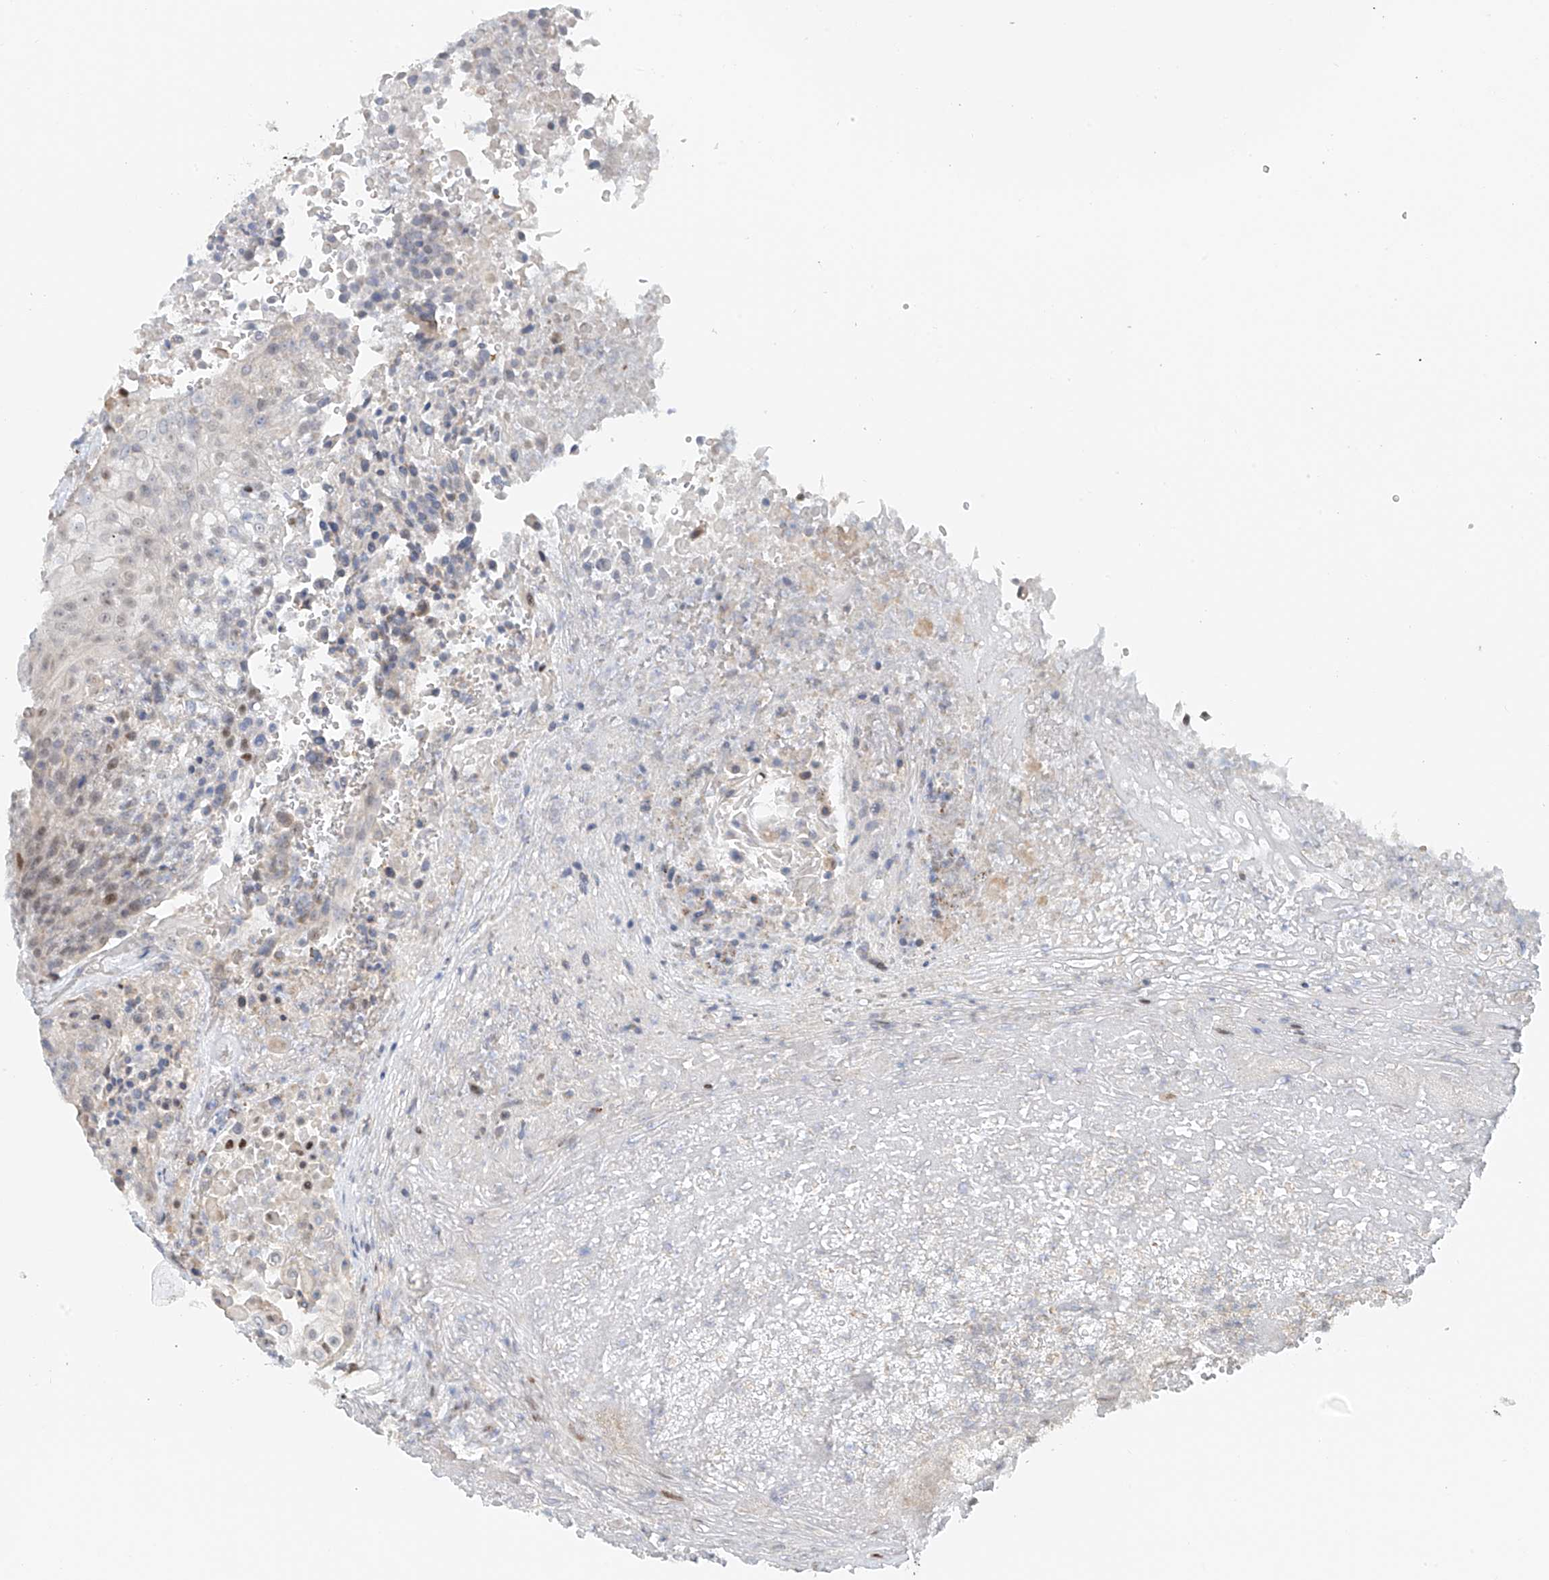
{"staining": {"intensity": "moderate", "quantity": "<25%", "location": "nuclear"}, "tissue": "urothelial cancer", "cell_type": "Tumor cells", "image_type": "cancer", "snomed": [{"axis": "morphology", "description": "Urothelial carcinoma, High grade"}, {"axis": "topography", "description": "Urinary bladder"}], "caption": "The micrograph displays a brown stain indicating the presence of a protein in the nuclear of tumor cells in urothelial carcinoma (high-grade). The staining was performed using DAB (3,3'-diaminobenzidine) to visualize the protein expression in brown, while the nuclei were stained in blue with hematoxylin (Magnification: 20x).", "gene": "ZNF514", "patient": {"sex": "female", "age": 63}}